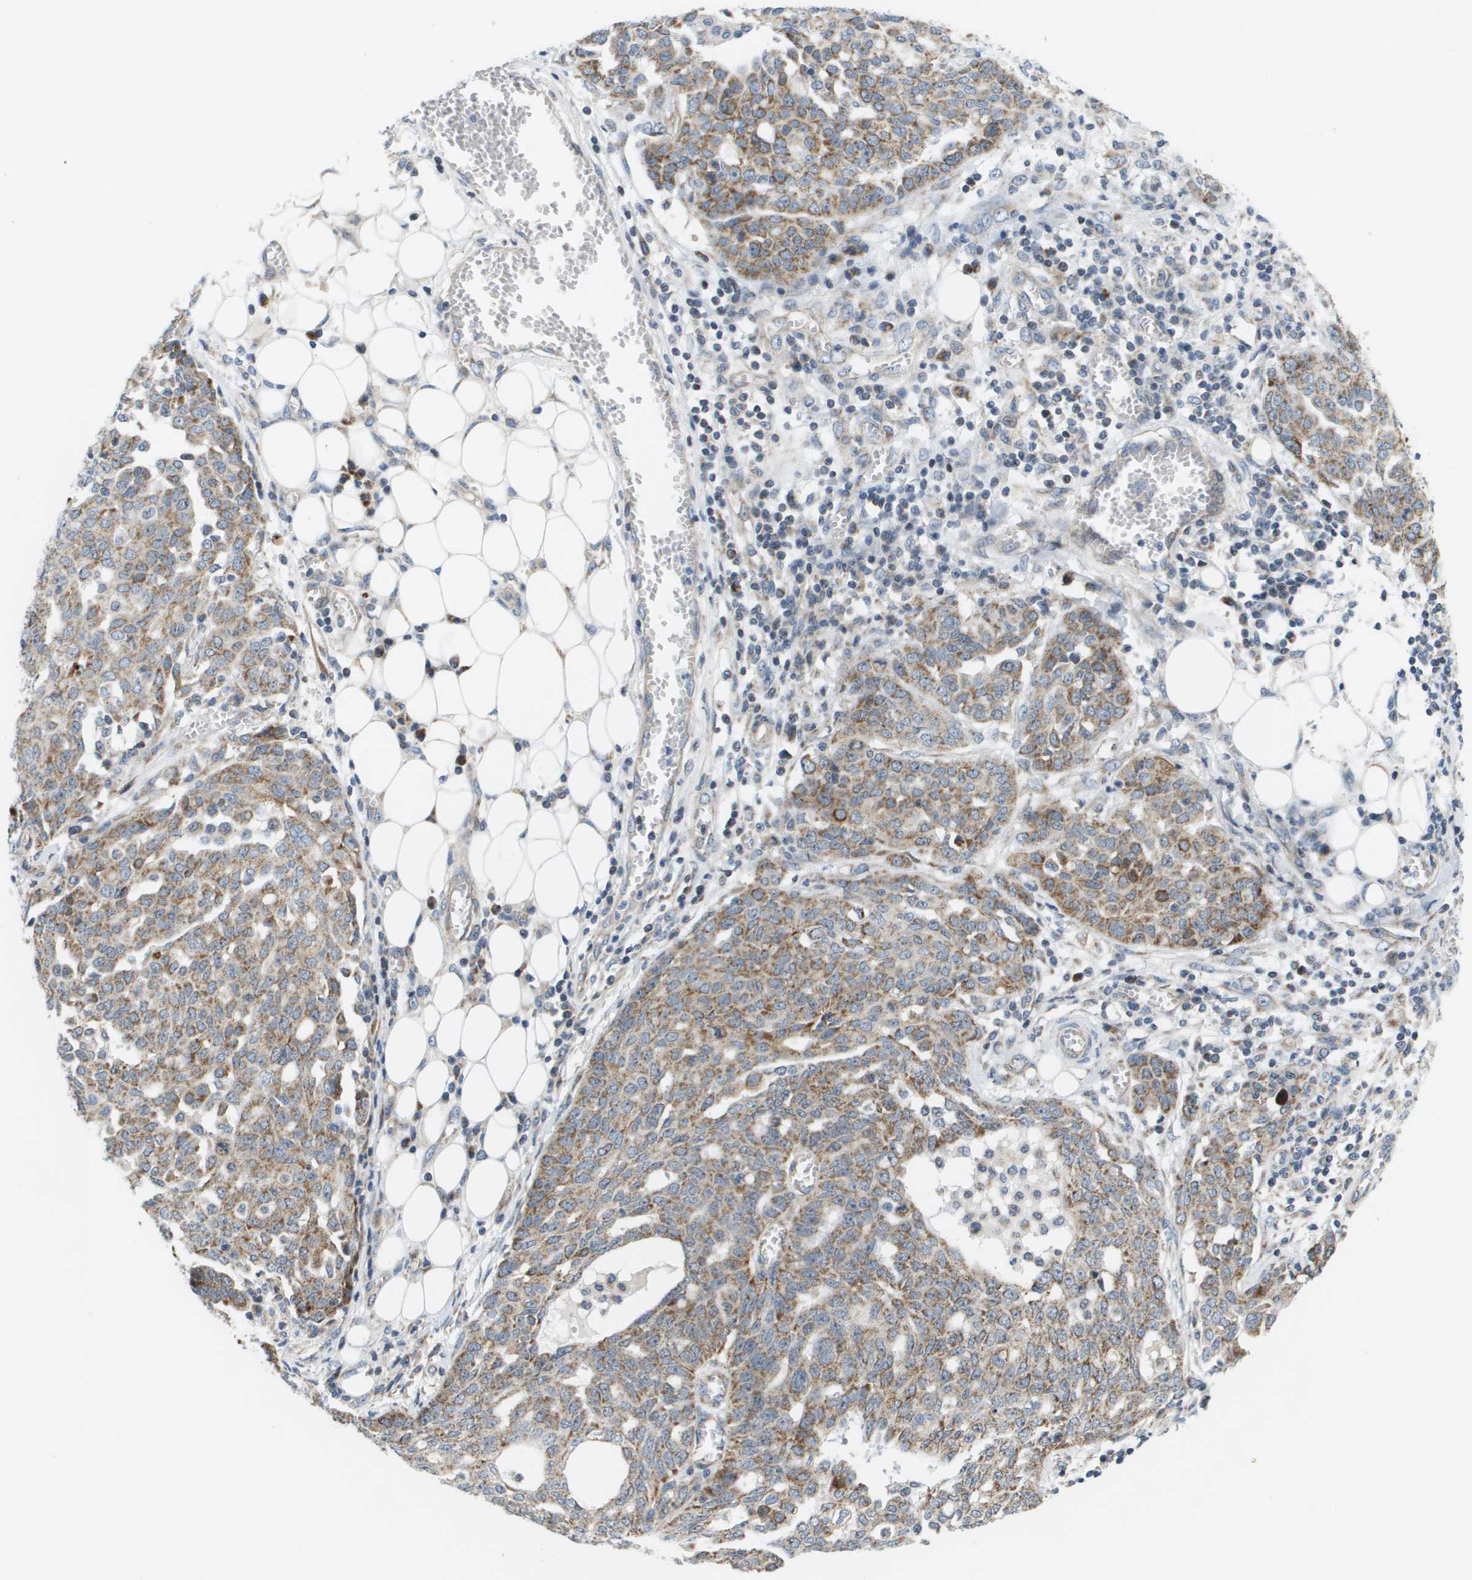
{"staining": {"intensity": "moderate", "quantity": ">75%", "location": "cytoplasmic/membranous"}, "tissue": "ovarian cancer", "cell_type": "Tumor cells", "image_type": "cancer", "snomed": [{"axis": "morphology", "description": "Cystadenocarcinoma, serous, NOS"}, {"axis": "topography", "description": "Soft tissue"}, {"axis": "topography", "description": "Ovary"}], "caption": "Tumor cells demonstrate medium levels of moderate cytoplasmic/membranous expression in approximately >75% of cells in human ovarian cancer.", "gene": "KRT23", "patient": {"sex": "female", "age": 57}}